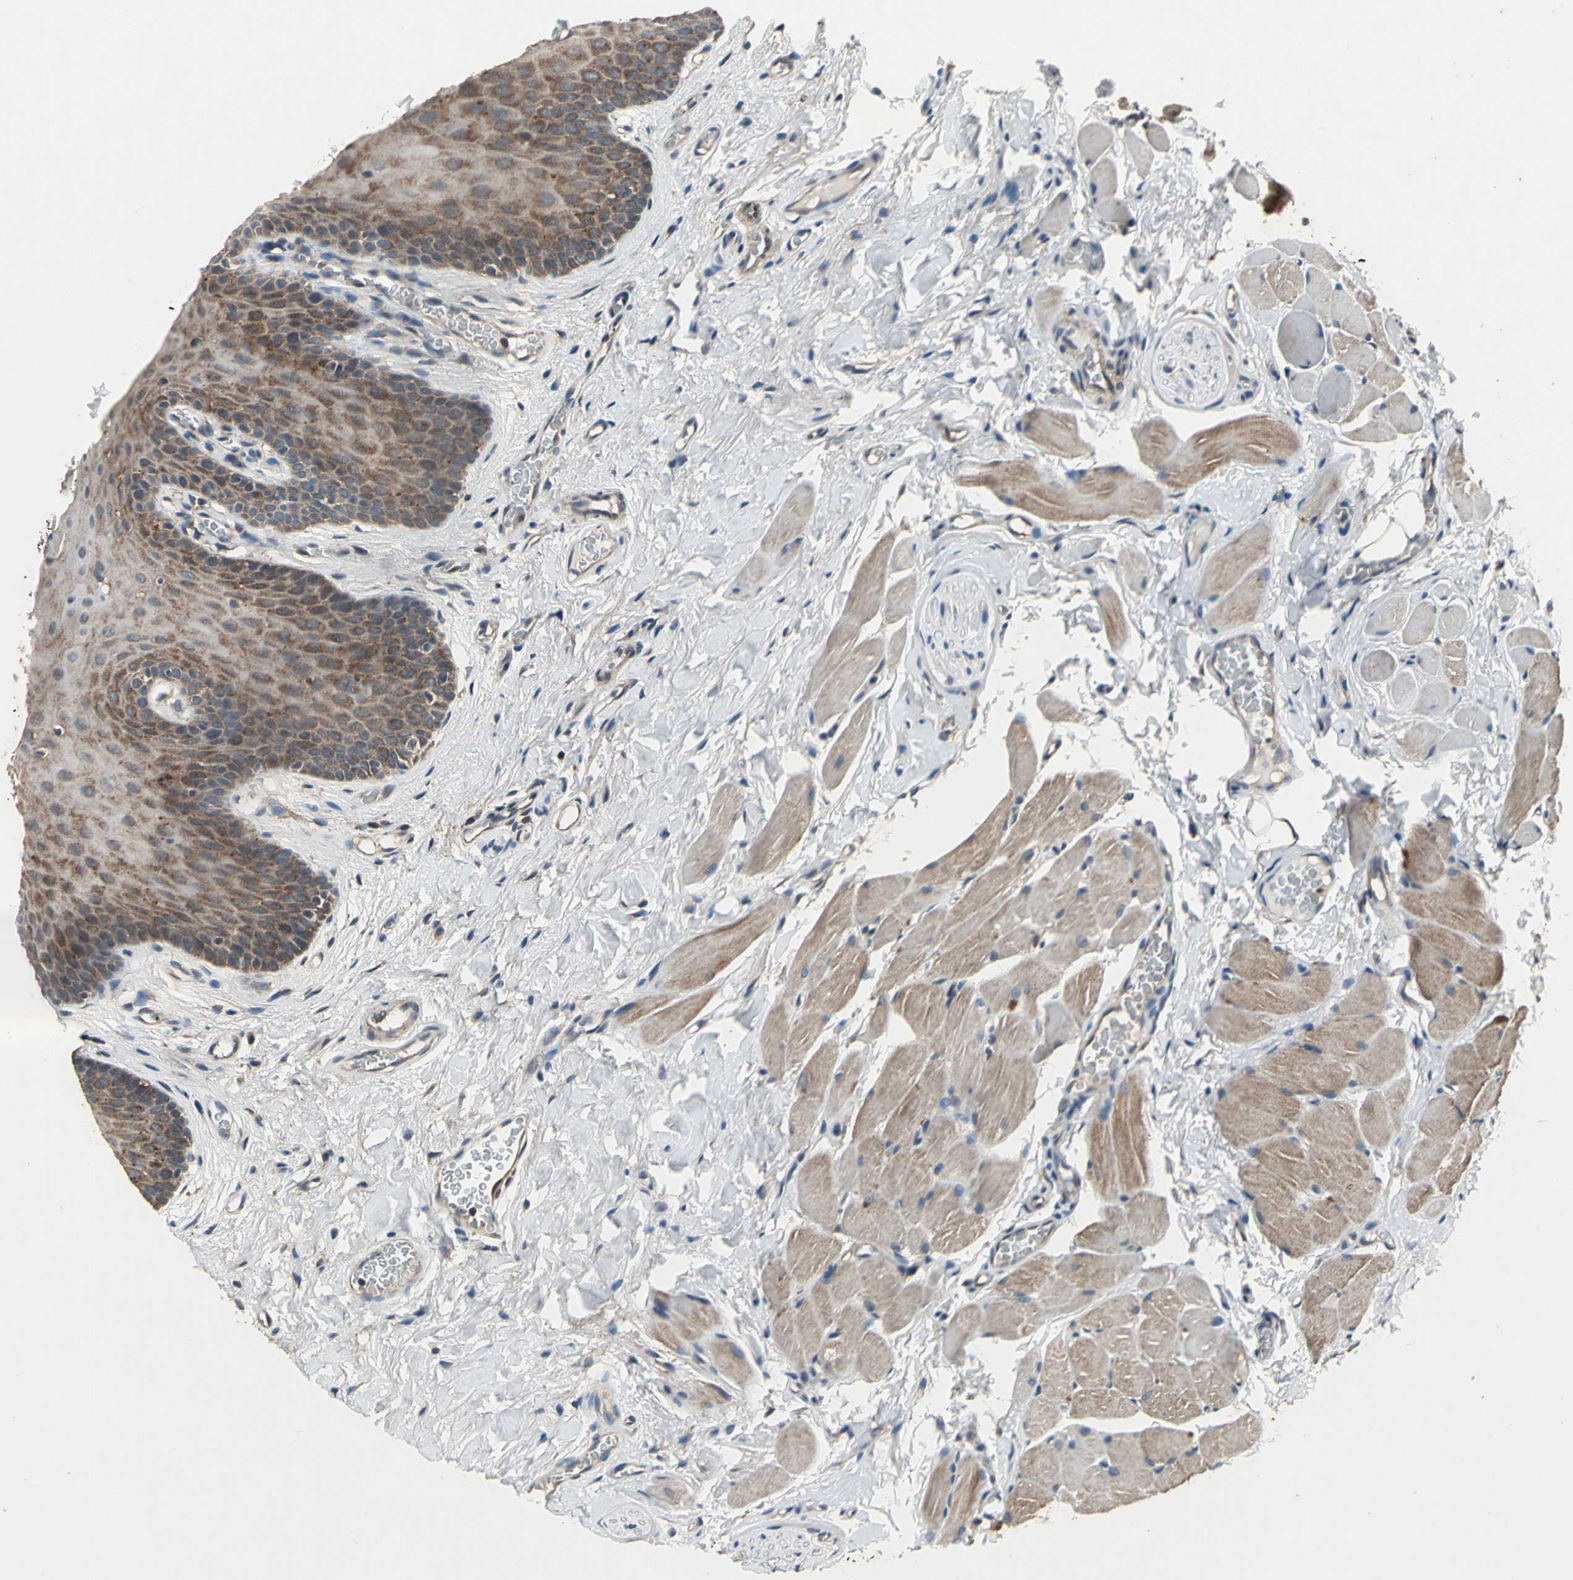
{"staining": {"intensity": "moderate", "quantity": ">75%", "location": "cytoplasmic/membranous"}, "tissue": "oral mucosa", "cell_type": "Squamous epithelial cells", "image_type": "normal", "snomed": [{"axis": "morphology", "description": "Normal tissue, NOS"}, {"axis": "topography", "description": "Oral tissue"}], "caption": "Benign oral mucosa shows moderate cytoplasmic/membranous positivity in about >75% of squamous epithelial cells, visualized by immunohistochemistry.", "gene": "EIF2B2", "patient": {"sex": "male", "age": 54}}